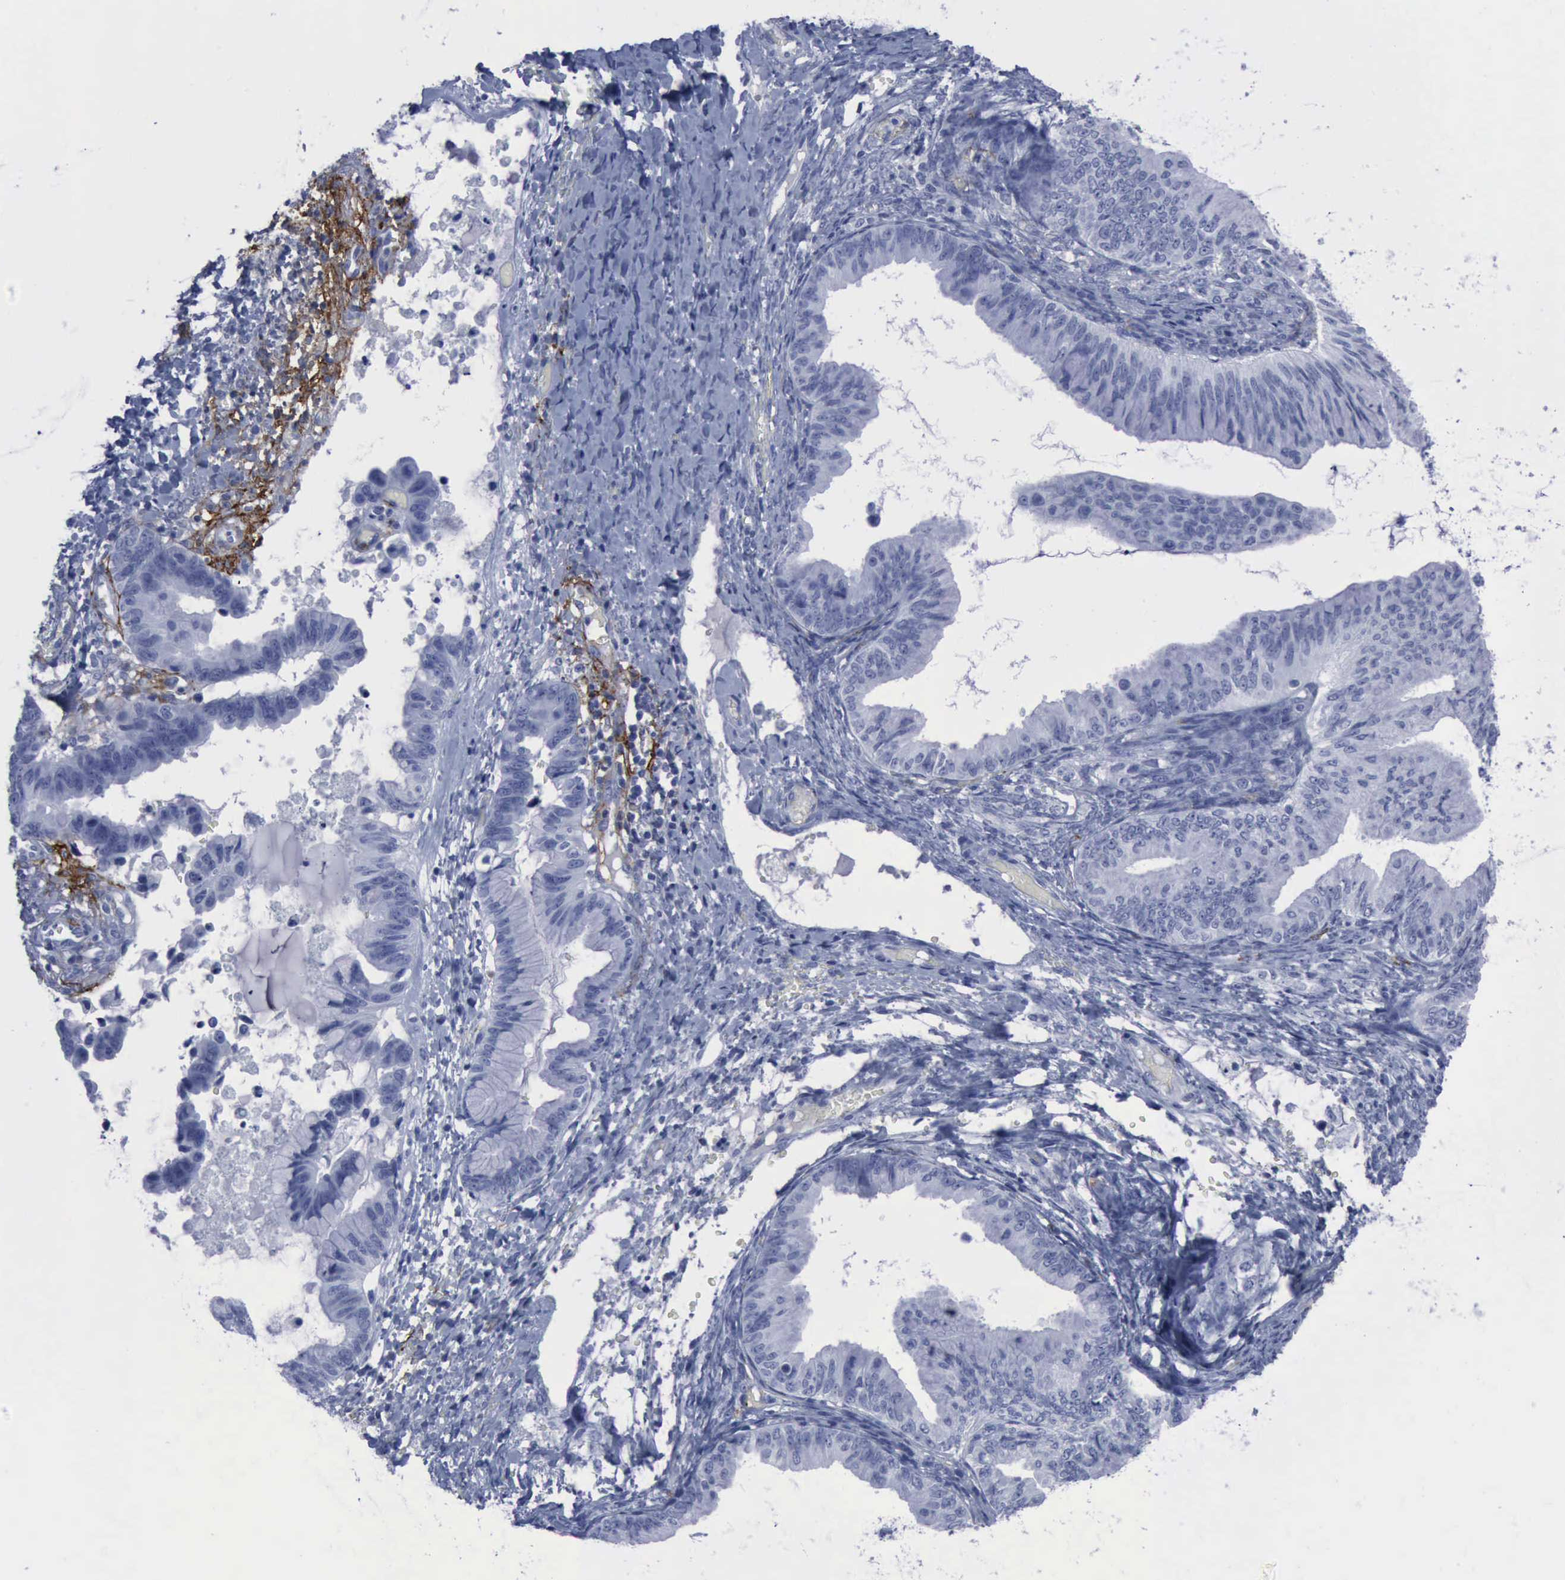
{"staining": {"intensity": "negative", "quantity": "none", "location": "none"}, "tissue": "ovarian cancer", "cell_type": "Tumor cells", "image_type": "cancer", "snomed": [{"axis": "morphology", "description": "Cystadenocarcinoma, mucinous, NOS"}, {"axis": "topography", "description": "Ovary"}], "caption": "Tumor cells are negative for protein expression in human ovarian mucinous cystadenocarcinoma.", "gene": "NGFR", "patient": {"sex": "female", "age": 36}}